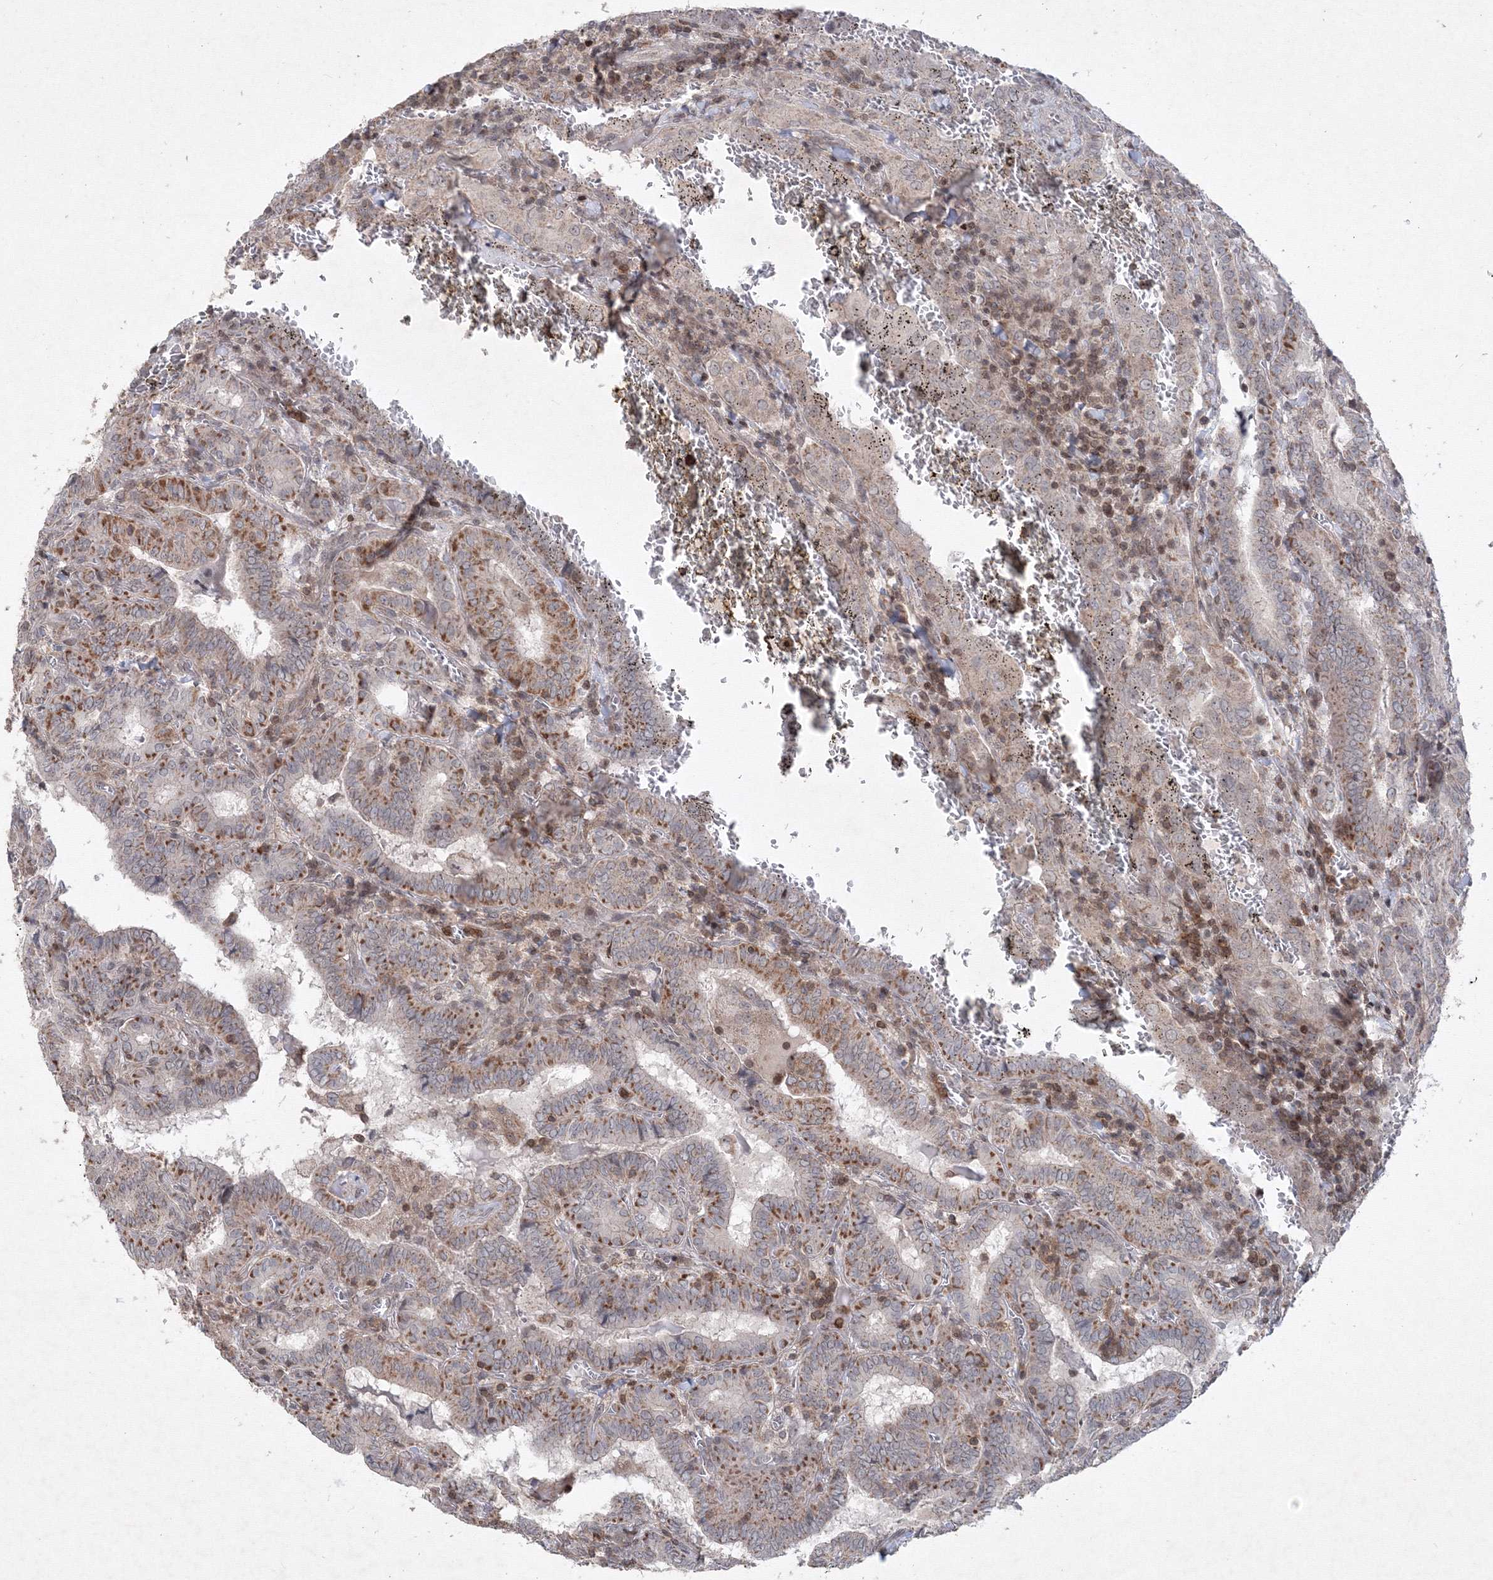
{"staining": {"intensity": "moderate", "quantity": ">75%", "location": "cytoplasmic/membranous"}, "tissue": "thyroid cancer", "cell_type": "Tumor cells", "image_type": "cancer", "snomed": [{"axis": "morphology", "description": "Papillary adenocarcinoma, NOS"}, {"axis": "topography", "description": "Thyroid gland"}], "caption": "This histopathology image shows immunohistochemistry staining of thyroid cancer, with medium moderate cytoplasmic/membranous staining in about >75% of tumor cells.", "gene": "MKRN2", "patient": {"sex": "female", "age": 72}}